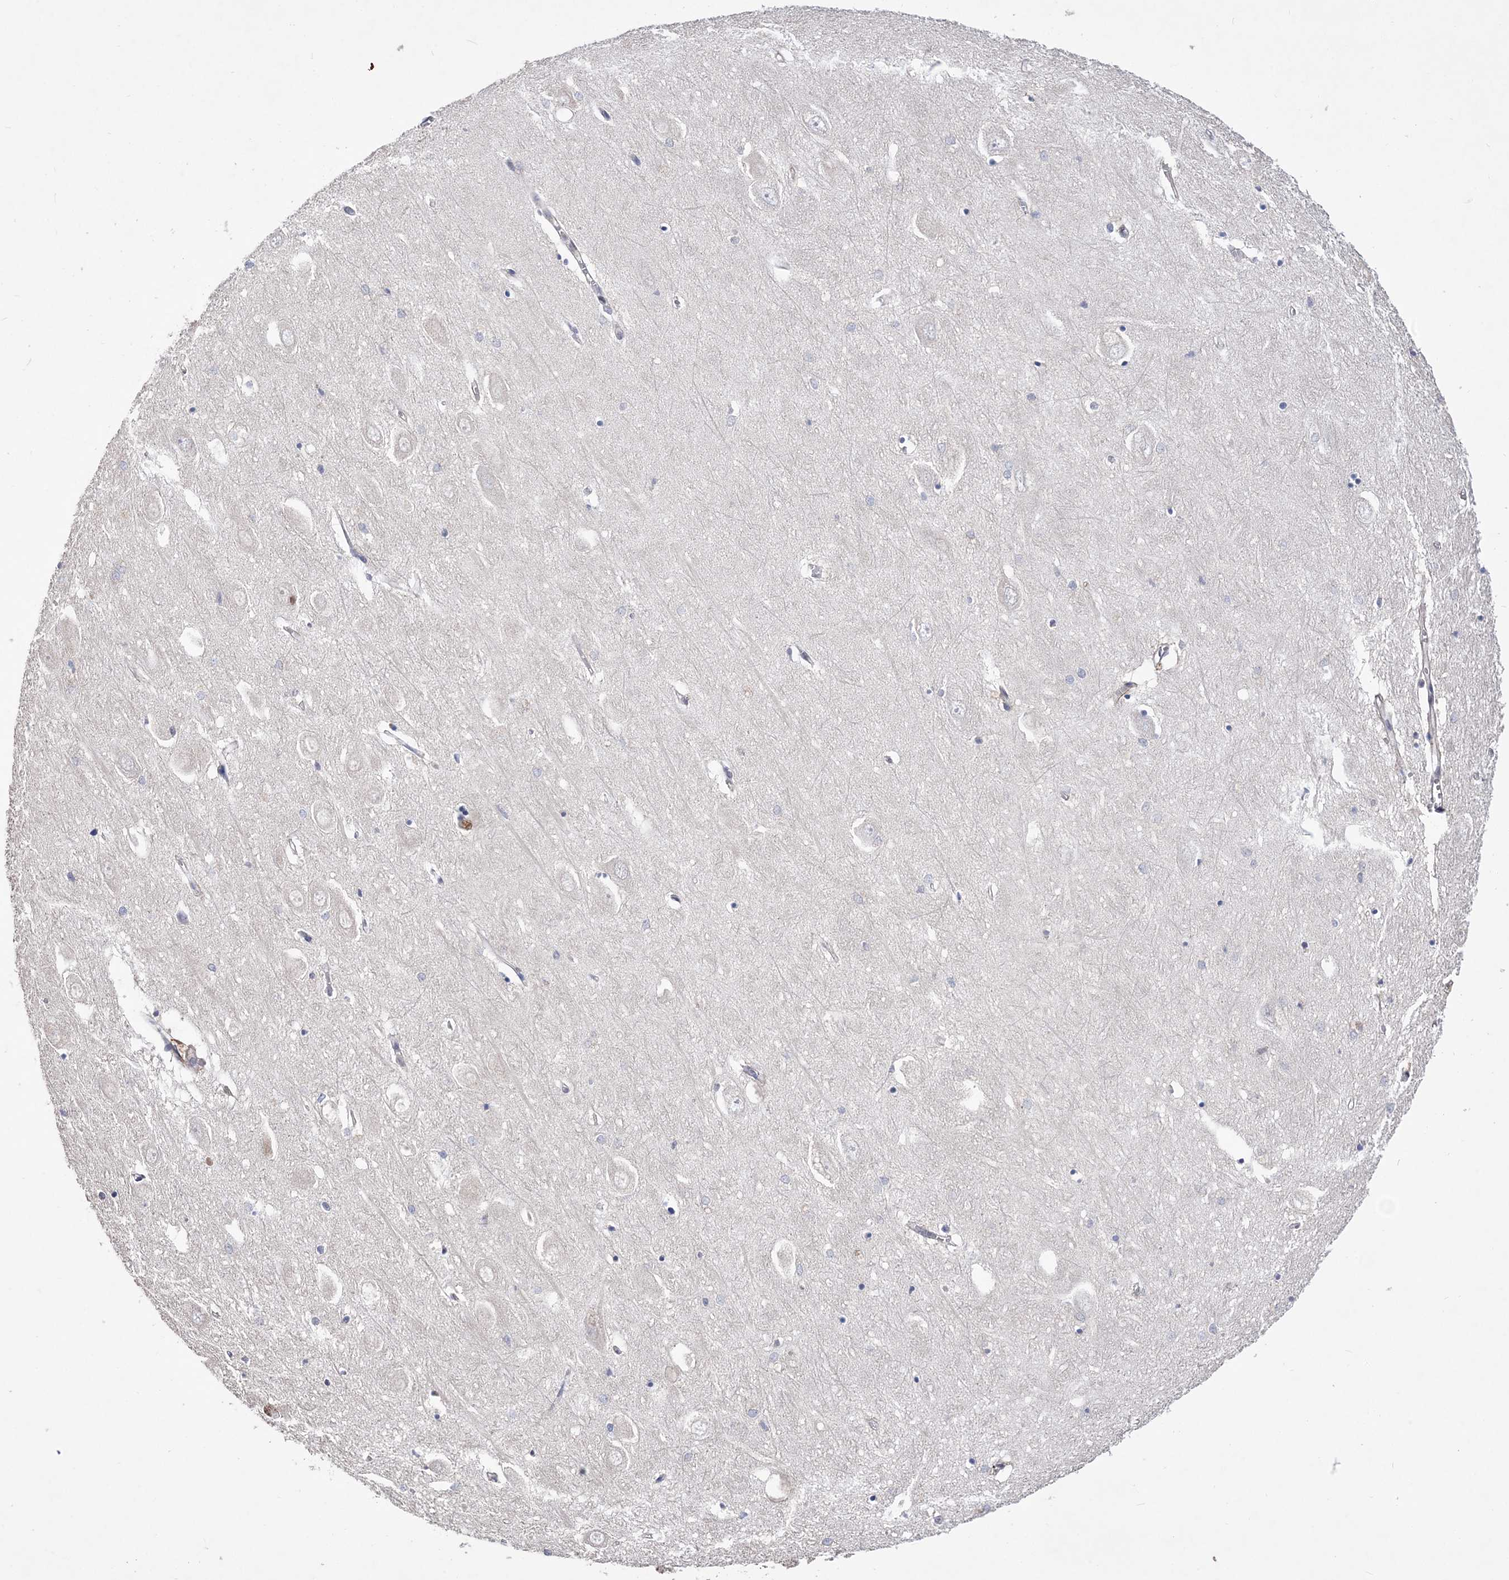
{"staining": {"intensity": "negative", "quantity": "none", "location": "none"}, "tissue": "hippocampus", "cell_type": "Glial cells", "image_type": "normal", "snomed": [{"axis": "morphology", "description": "Normal tissue, NOS"}, {"axis": "topography", "description": "Hippocampus"}], "caption": "IHC histopathology image of benign human hippocampus stained for a protein (brown), which exhibits no positivity in glial cells.", "gene": "BOD1L1", "patient": {"sex": "female", "age": 64}}